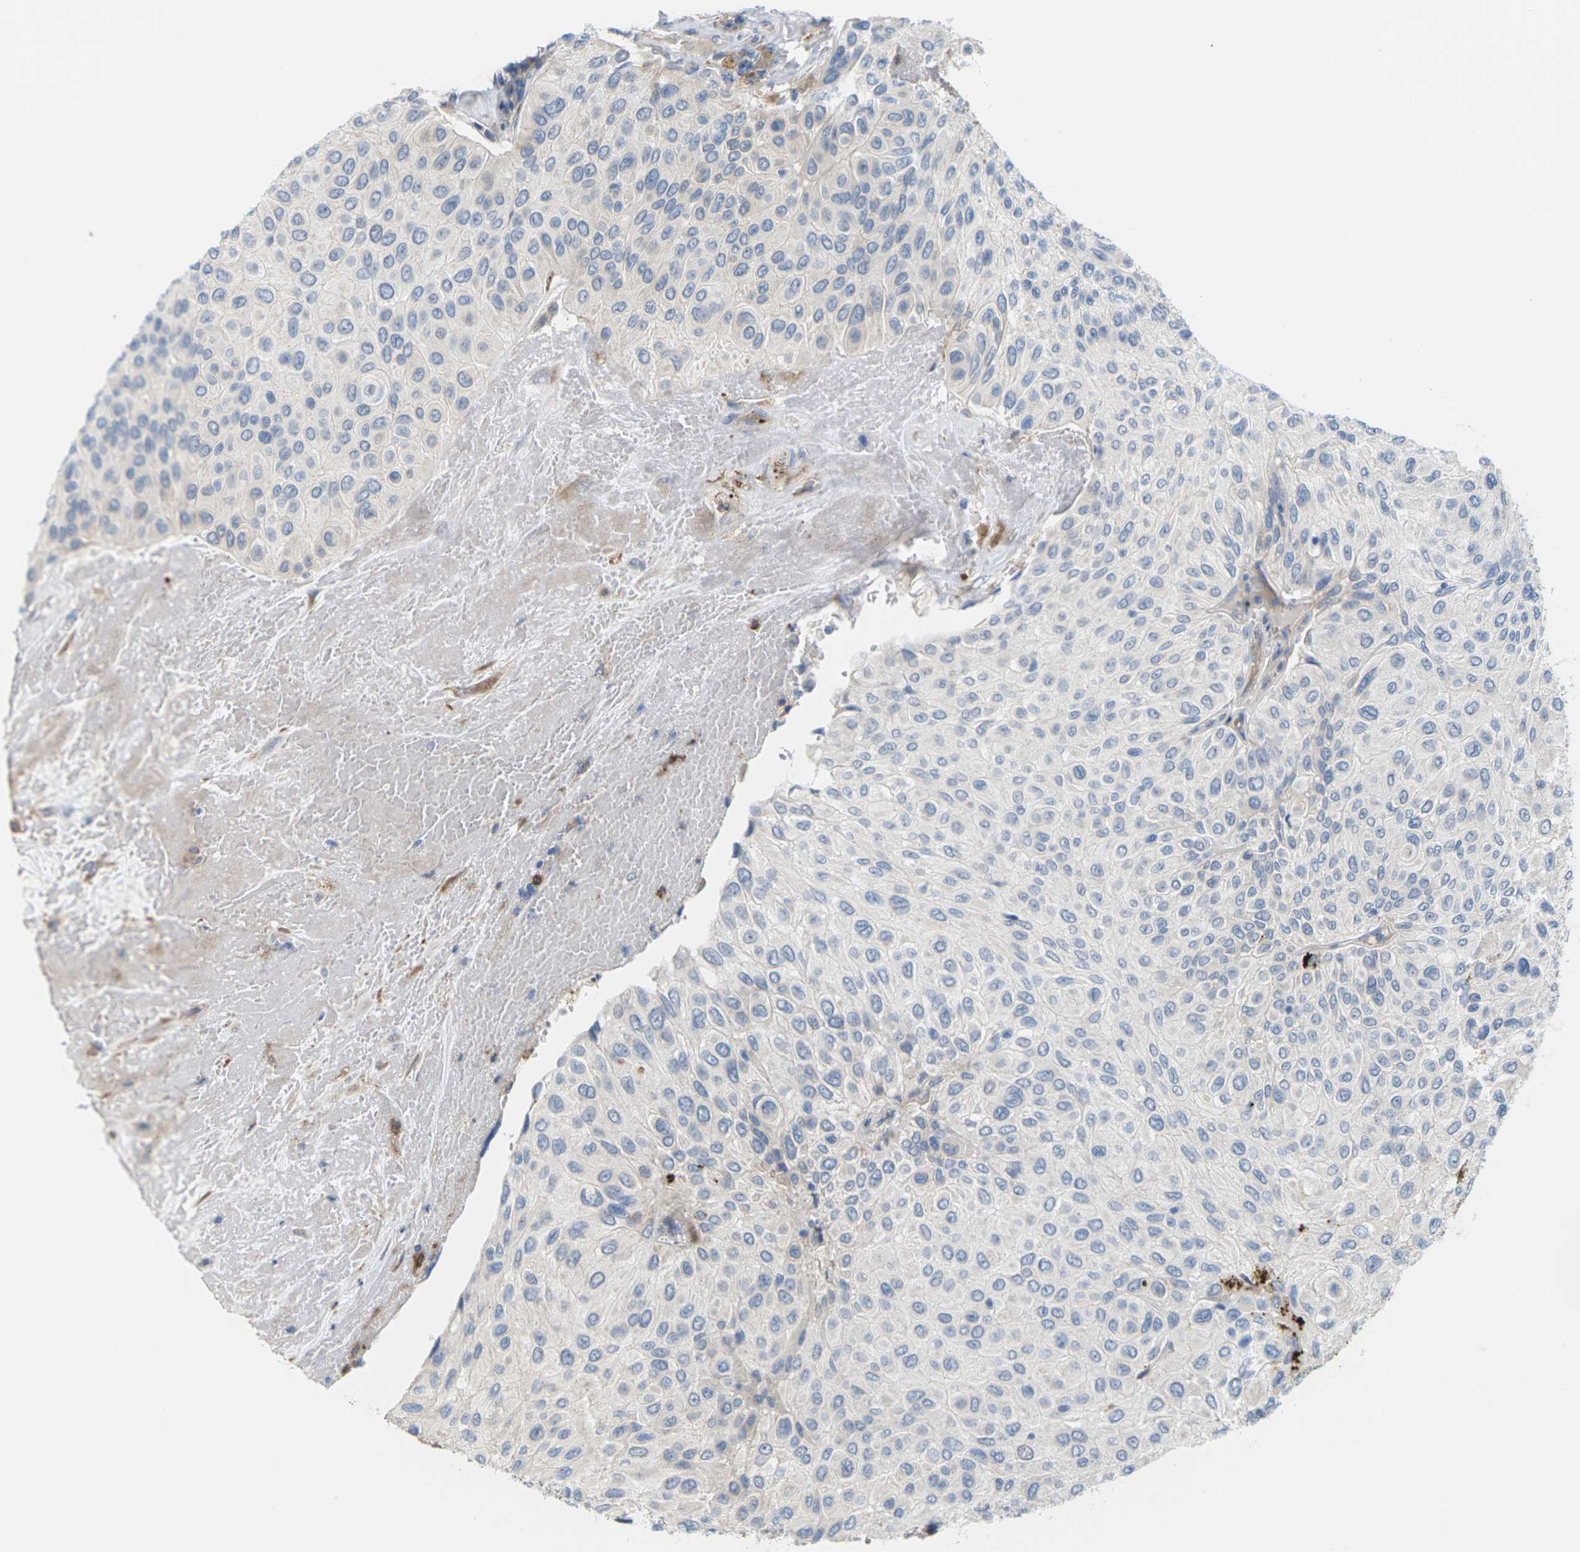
{"staining": {"intensity": "negative", "quantity": "none", "location": "none"}, "tissue": "urothelial cancer", "cell_type": "Tumor cells", "image_type": "cancer", "snomed": [{"axis": "morphology", "description": "Urothelial carcinoma, High grade"}, {"axis": "topography", "description": "Urinary bladder"}], "caption": "An immunohistochemistry photomicrograph of urothelial cancer is shown. There is no staining in tumor cells of urothelial cancer.", "gene": "ROBO1", "patient": {"sex": "male", "age": 66}}